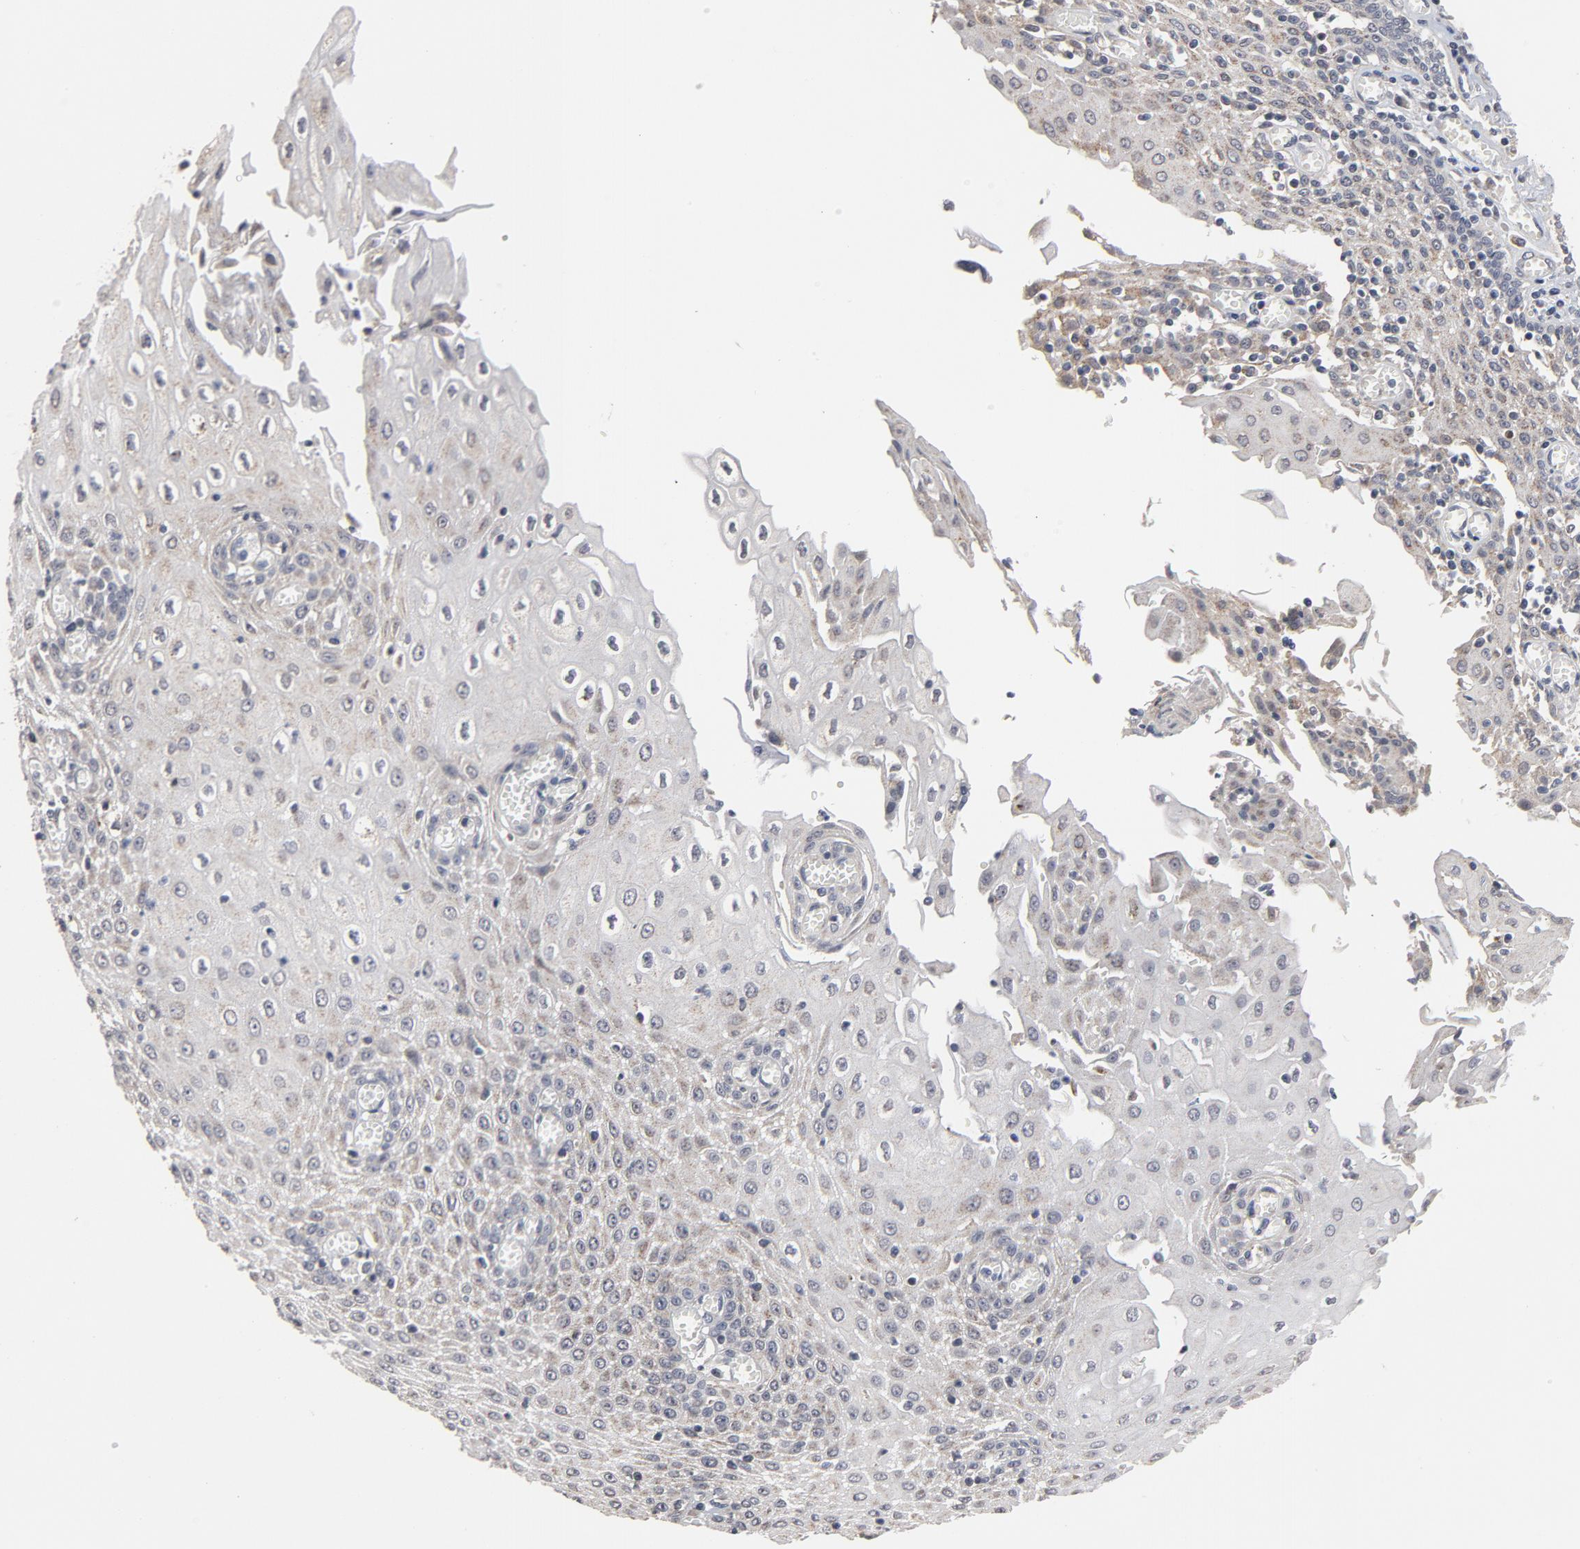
{"staining": {"intensity": "moderate", "quantity": "<25%", "location": "cytoplasmic/membranous"}, "tissue": "esophagus", "cell_type": "Squamous epithelial cells", "image_type": "normal", "snomed": [{"axis": "morphology", "description": "Normal tissue, NOS"}, {"axis": "morphology", "description": "Squamous cell carcinoma, NOS"}, {"axis": "topography", "description": "Esophagus"}], "caption": "Brown immunohistochemical staining in benign esophagus reveals moderate cytoplasmic/membranous expression in approximately <25% of squamous epithelial cells. Nuclei are stained in blue.", "gene": "PPP1R1B", "patient": {"sex": "male", "age": 65}}